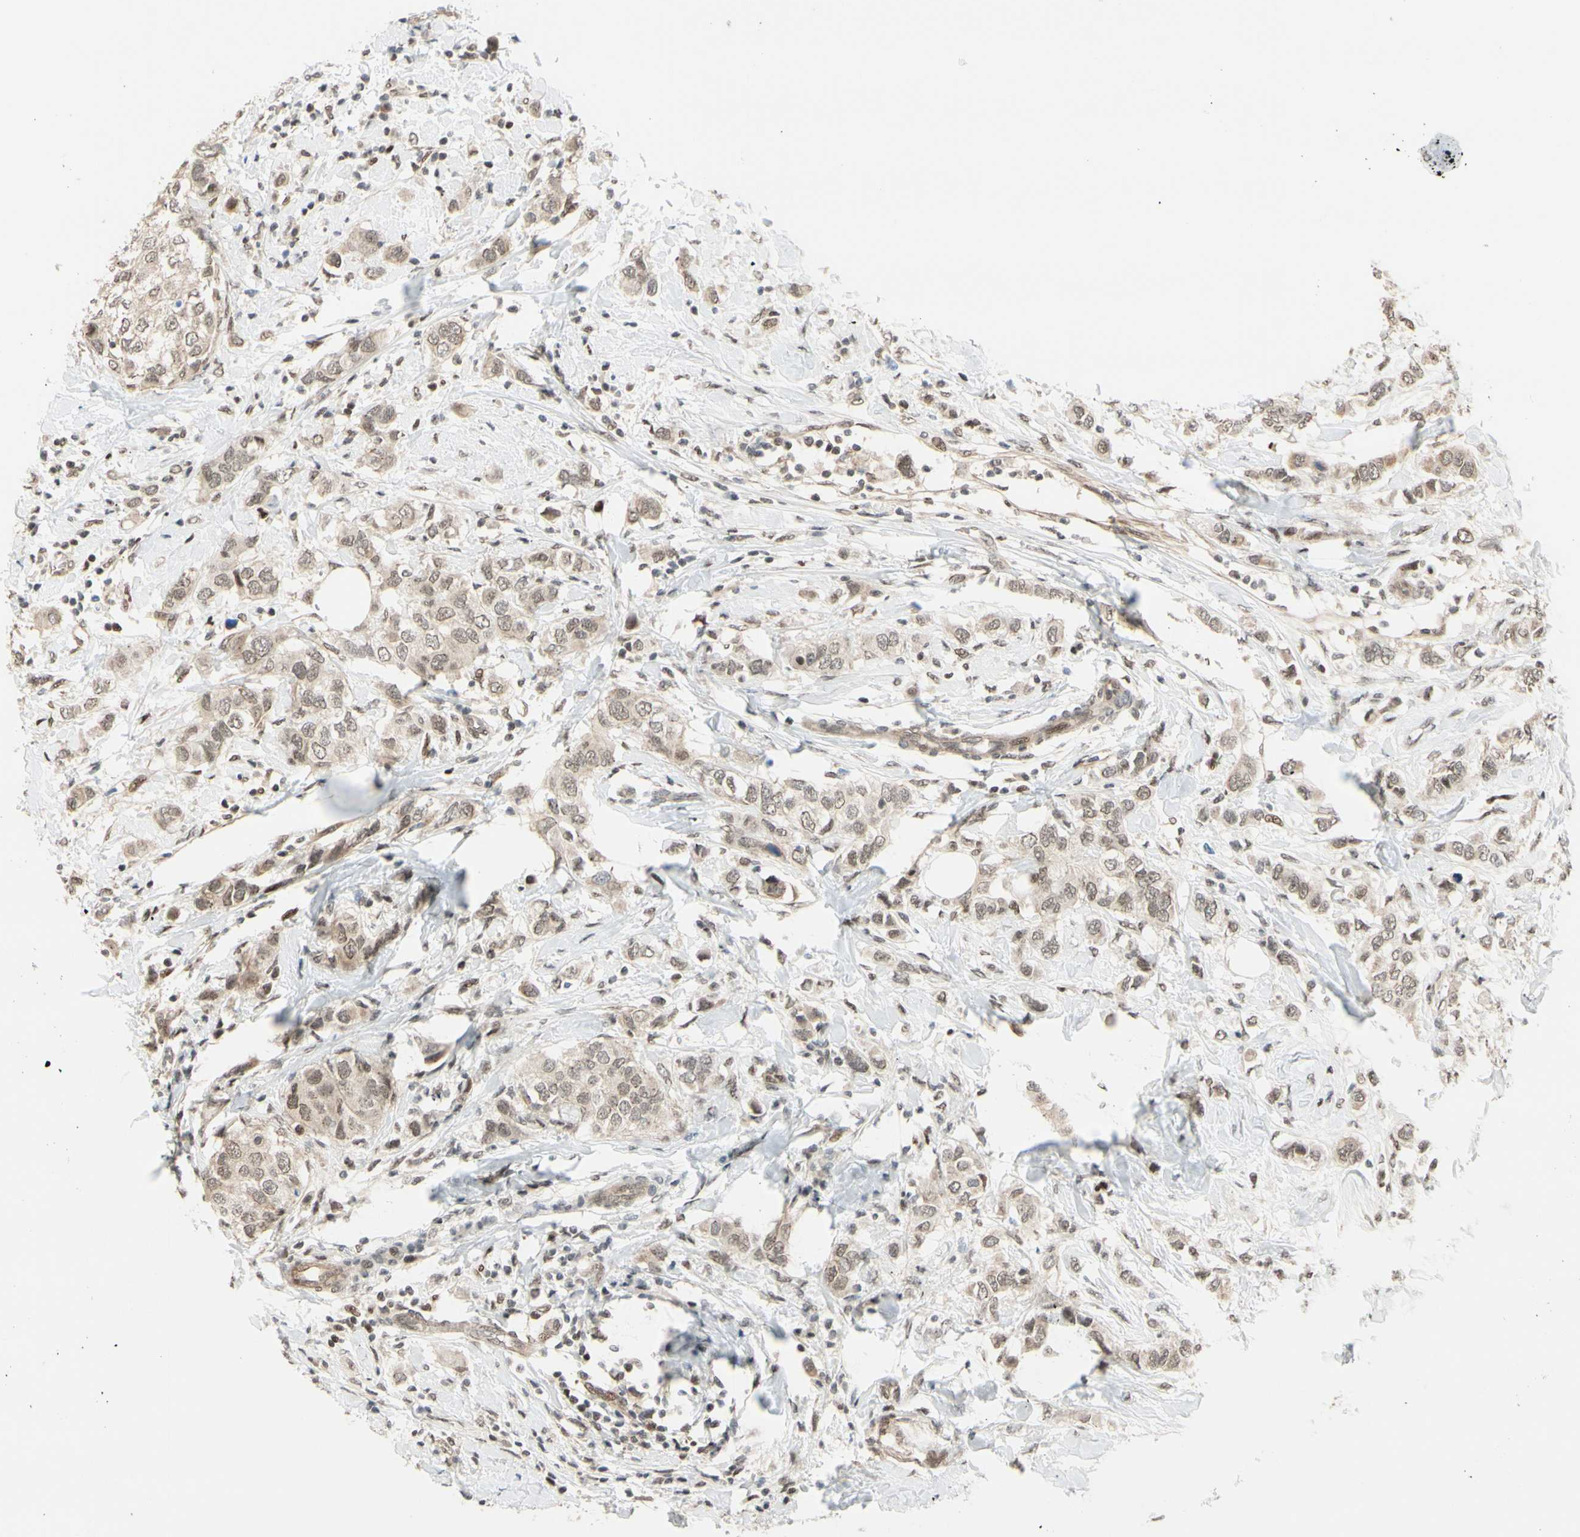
{"staining": {"intensity": "weak", "quantity": ">75%", "location": "cytoplasmic/membranous,nuclear"}, "tissue": "breast cancer", "cell_type": "Tumor cells", "image_type": "cancer", "snomed": [{"axis": "morphology", "description": "Duct carcinoma"}, {"axis": "topography", "description": "Breast"}], "caption": "Immunohistochemical staining of intraductal carcinoma (breast) exhibits low levels of weak cytoplasmic/membranous and nuclear positivity in approximately >75% of tumor cells. Nuclei are stained in blue.", "gene": "SUFU", "patient": {"sex": "female", "age": 50}}